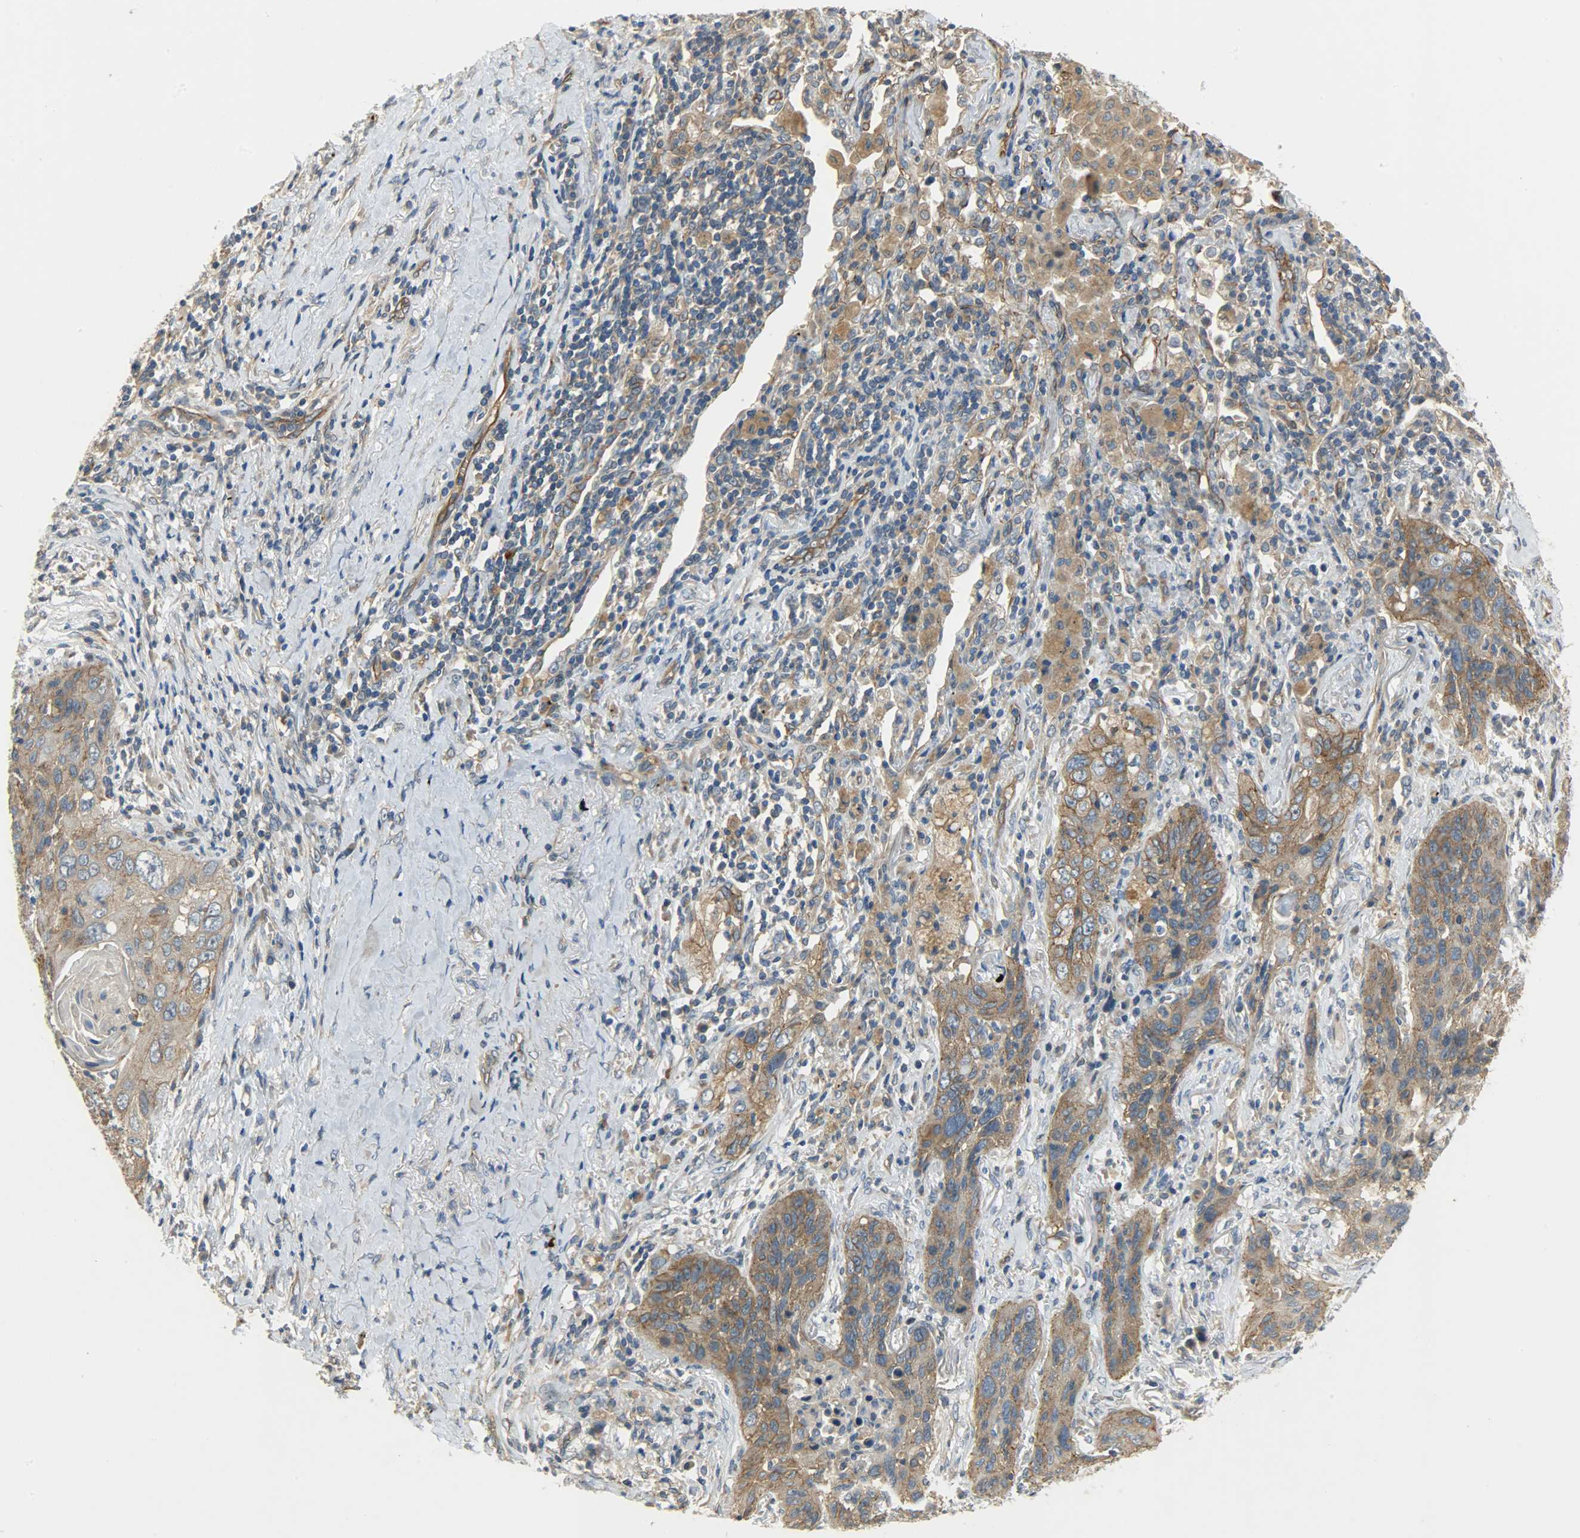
{"staining": {"intensity": "moderate", "quantity": ">75%", "location": "cytoplasmic/membranous"}, "tissue": "lung cancer", "cell_type": "Tumor cells", "image_type": "cancer", "snomed": [{"axis": "morphology", "description": "Squamous cell carcinoma, NOS"}, {"axis": "topography", "description": "Lung"}], "caption": "Immunohistochemical staining of human lung cancer (squamous cell carcinoma) reveals medium levels of moderate cytoplasmic/membranous protein staining in about >75% of tumor cells. (DAB = brown stain, brightfield microscopy at high magnification).", "gene": "KIAA1217", "patient": {"sex": "female", "age": 67}}